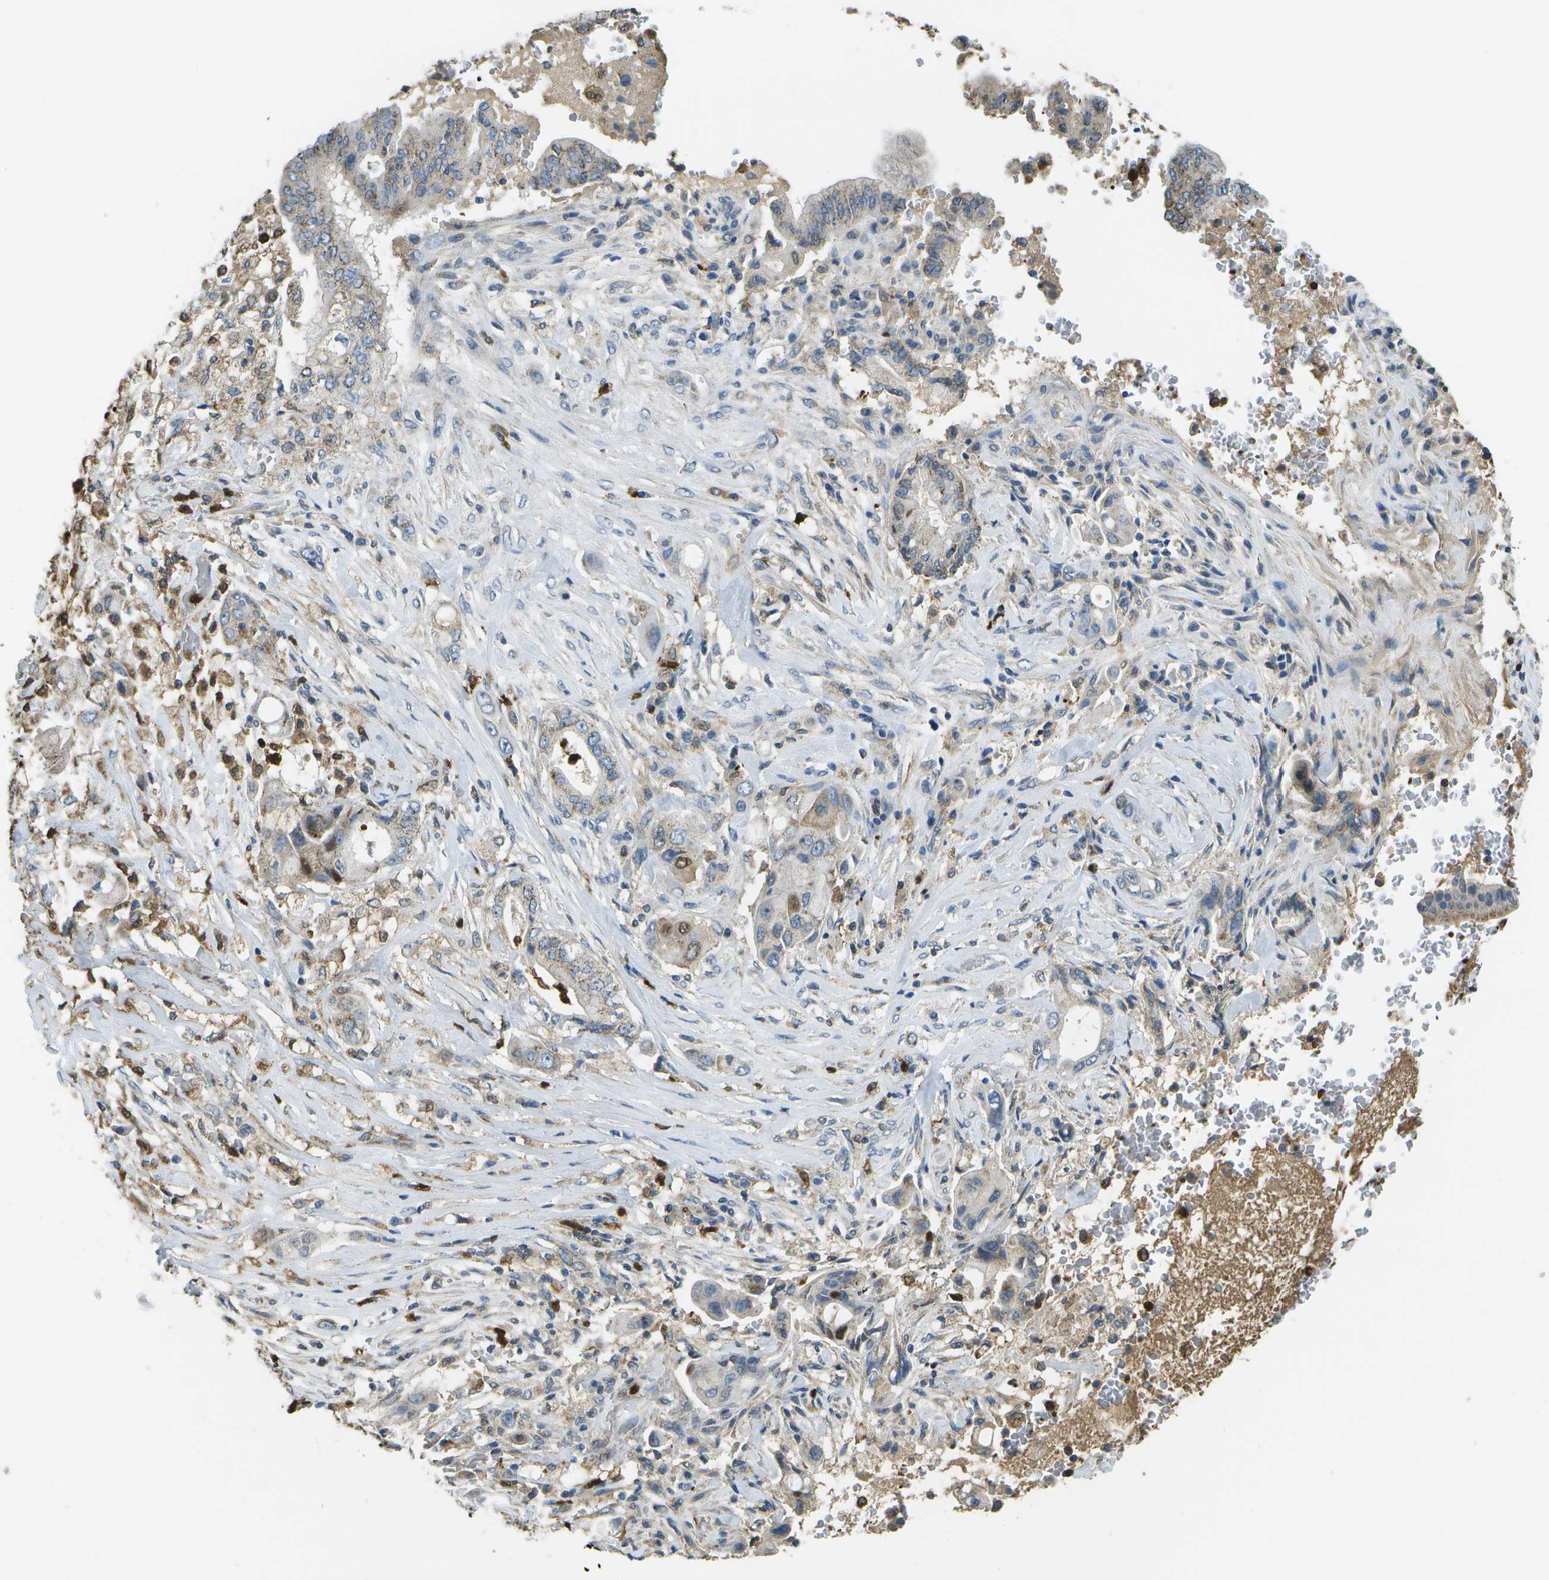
{"staining": {"intensity": "weak", "quantity": ">75%", "location": "cytoplasmic/membranous"}, "tissue": "pancreatic cancer", "cell_type": "Tumor cells", "image_type": "cancer", "snomed": [{"axis": "morphology", "description": "Adenocarcinoma, NOS"}, {"axis": "topography", "description": "Pancreas"}], "caption": "Immunohistochemical staining of human pancreatic adenocarcinoma reveals low levels of weak cytoplasmic/membranous expression in about >75% of tumor cells. (DAB (3,3'-diaminobenzidine) = brown stain, brightfield microscopy at high magnification).", "gene": "CACHD1", "patient": {"sex": "female", "age": 73}}